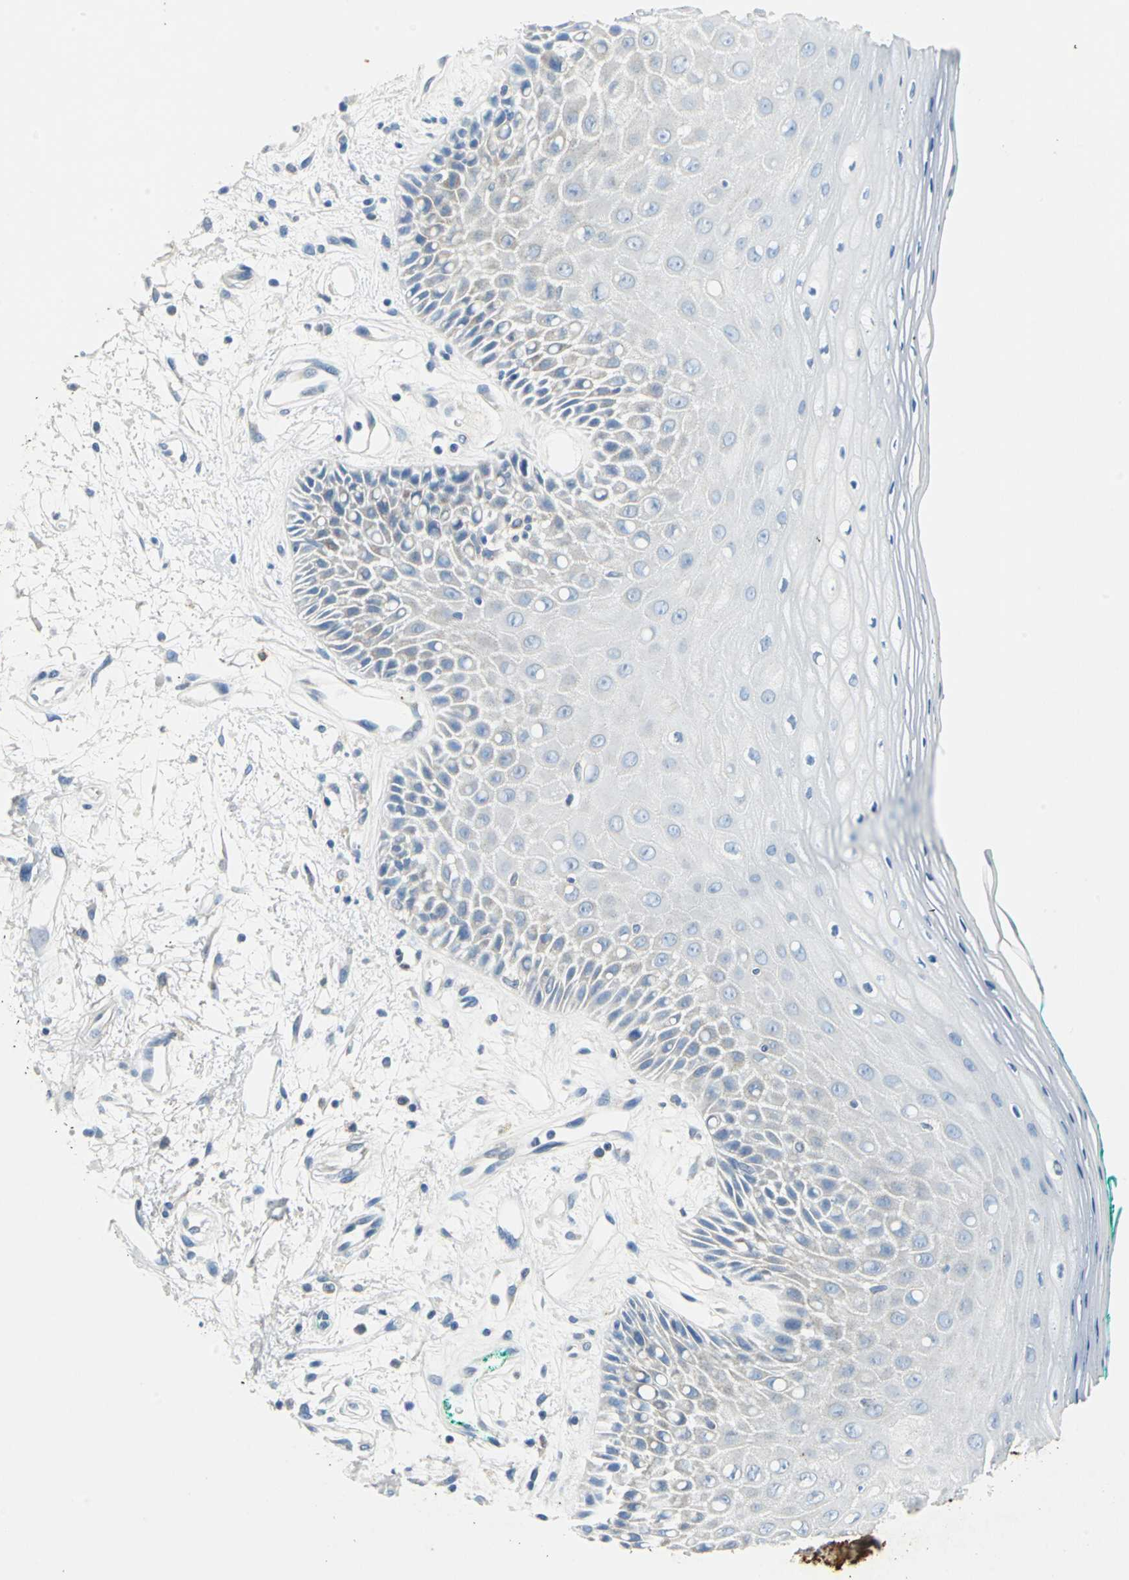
{"staining": {"intensity": "negative", "quantity": "none", "location": "none"}, "tissue": "oral mucosa", "cell_type": "Squamous epithelial cells", "image_type": "normal", "snomed": [{"axis": "morphology", "description": "Normal tissue, NOS"}, {"axis": "morphology", "description": "Squamous cell carcinoma, NOS"}, {"axis": "topography", "description": "Skeletal muscle"}, {"axis": "topography", "description": "Oral tissue"}, {"axis": "topography", "description": "Head-Neck"}], "caption": "A high-resolution micrograph shows immunohistochemistry (IHC) staining of benign oral mucosa, which reveals no significant expression in squamous epithelial cells.", "gene": "TEX264", "patient": {"sex": "female", "age": 84}}